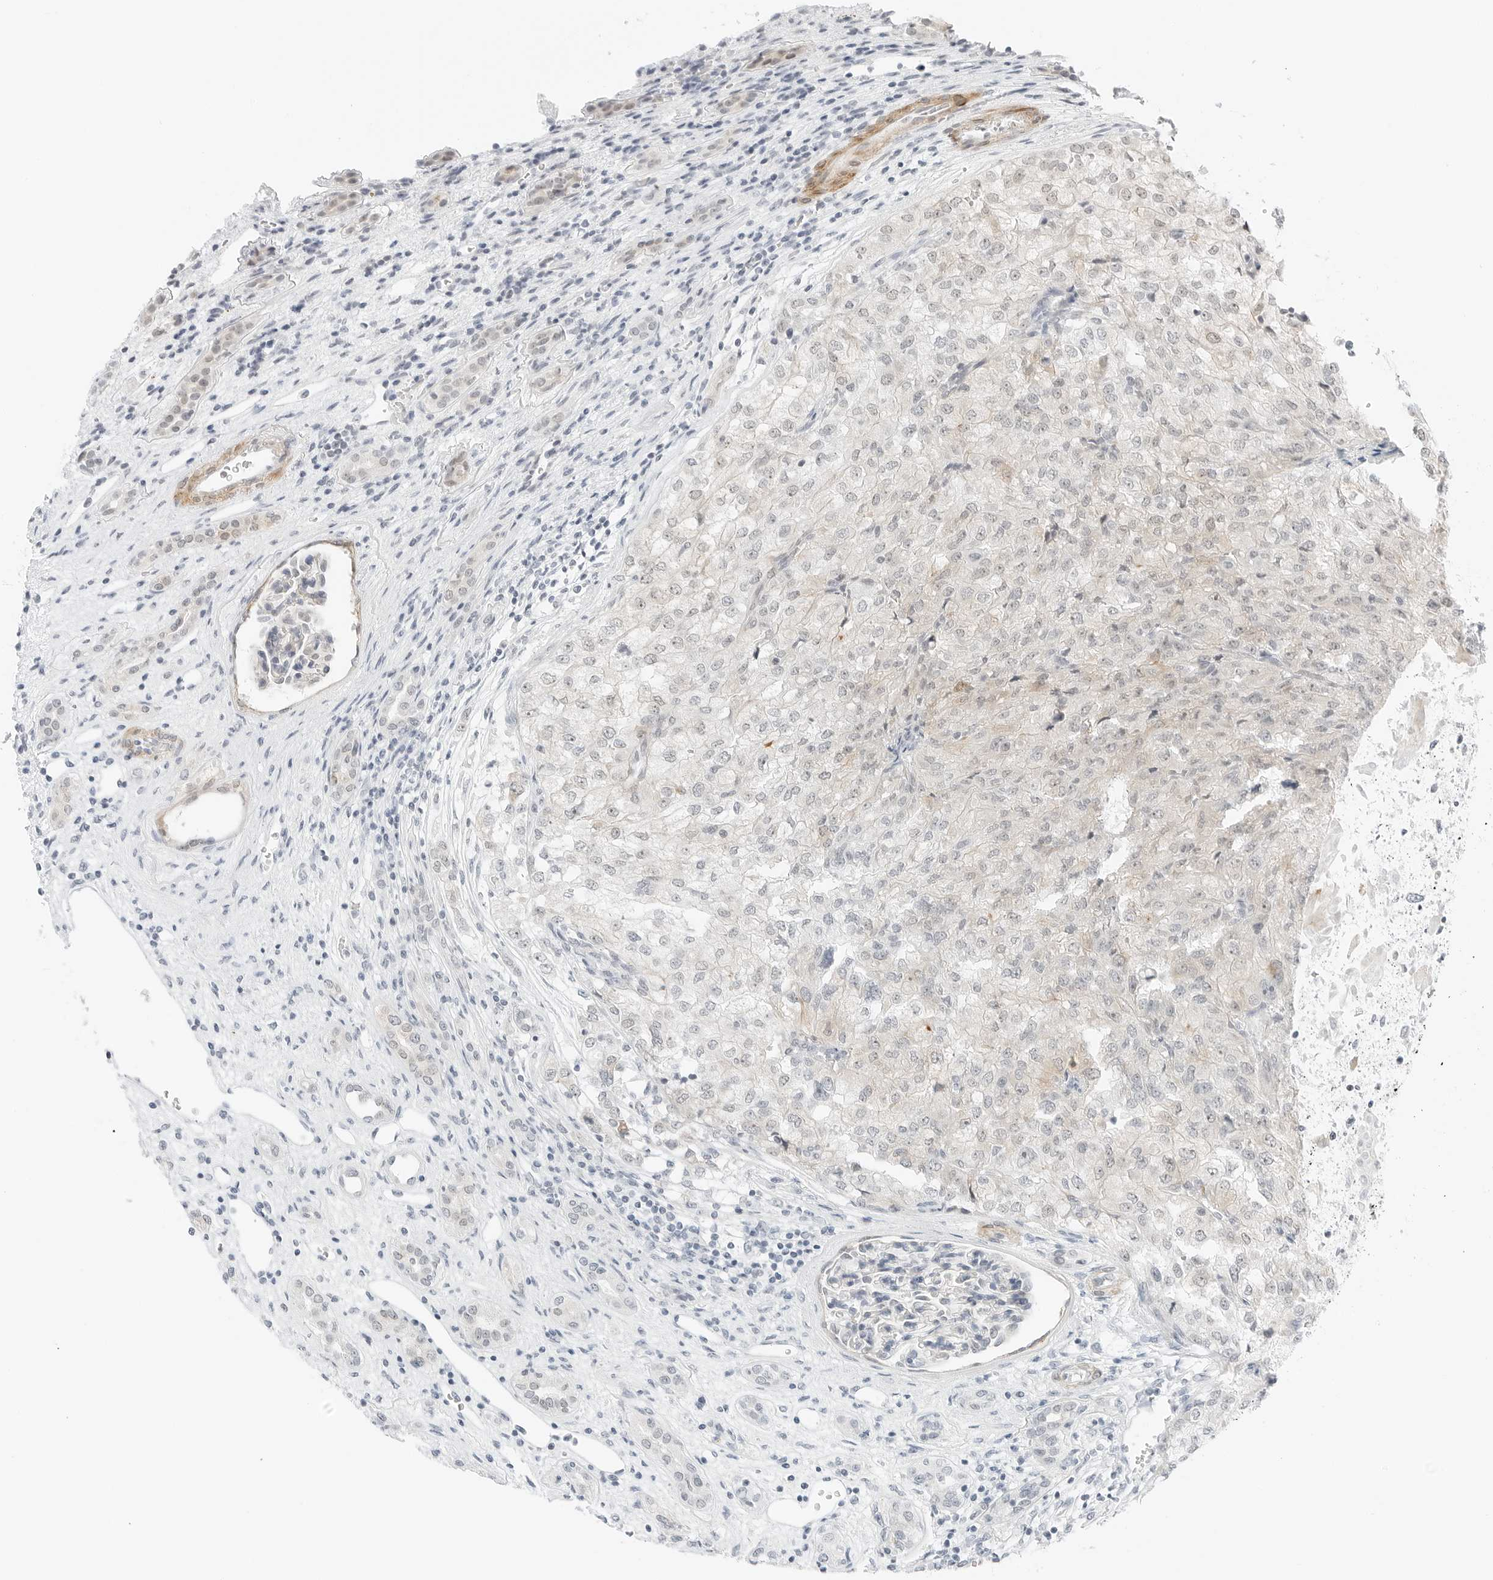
{"staining": {"intensity": "negative", "quantity": "none", "location": "none"}, "tissue": "renal cancer", "cell_type": "Tumor cells", "image_type": "cancer", "snomed": [{"axis": "morphology", "description": "Adenocarcinoma, NOS"}, {"axis": "topography", "description": "Kidney"}], "caption": "Immunohistochemistry (IHC) micrograph of renal cancer (adenocarcinoma) stained for a protein (brown), which exhibits no staining in tumor cells.", "gene": "CCSAP", "patient": {"sex": "female", "age": 54}}